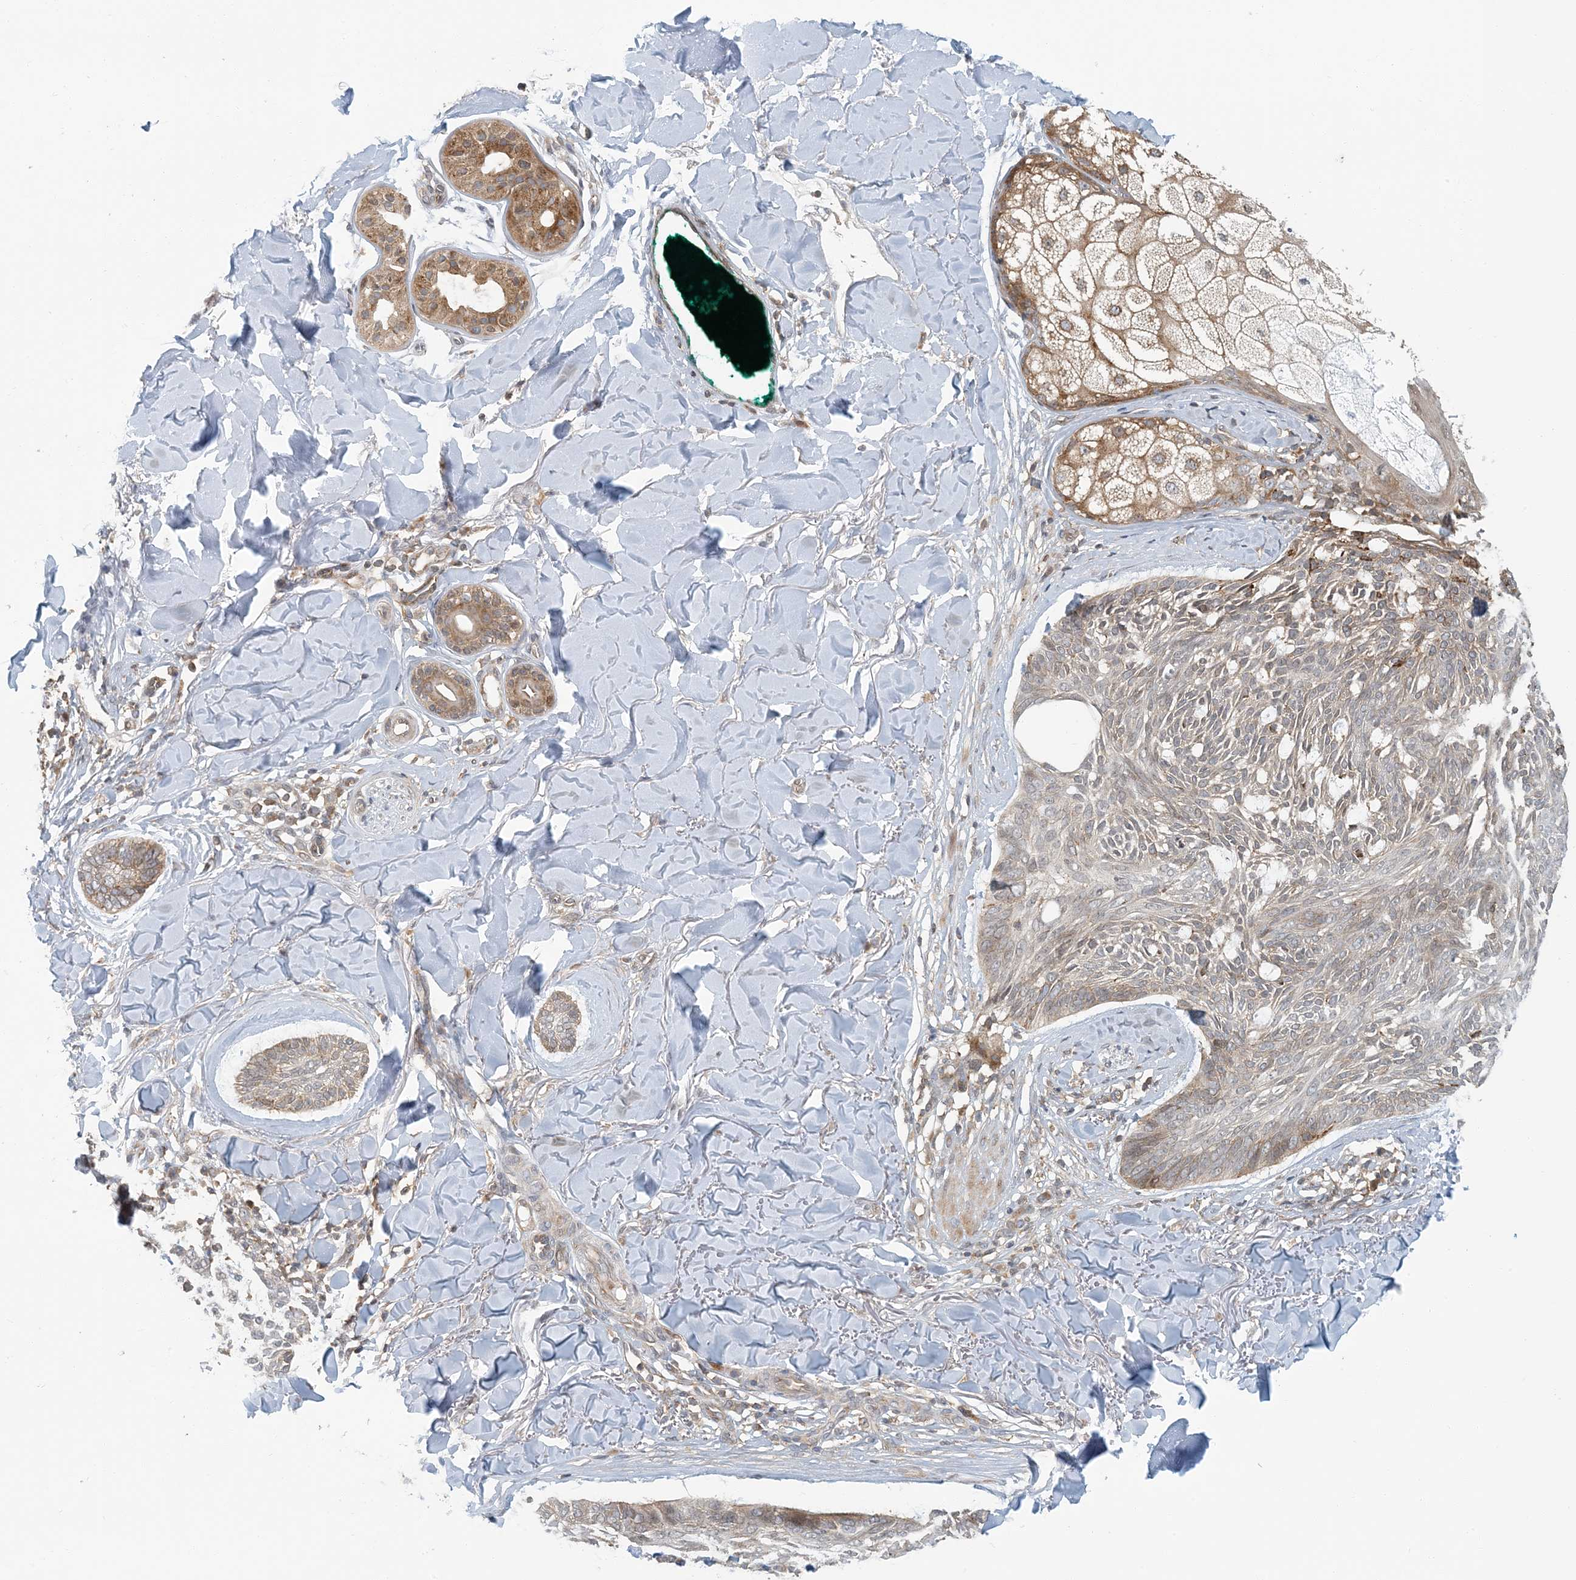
{"staining": {"intensity": "weak", "quantity": ">75%", "location": "cytoplasmic/membranous"}, "tissue": "skin cancer", "cell_type": "Tumor cells", "image_type": "cancer", "snomed": [{"axis": "morphology", "description": "Basal cell carcinoma"}, {"axis": "topography", "description": "Skin"}], "caption": "The histopathology image demonstrates a brown stain indicating the presence of a protein in the cytoplasmic/membranous of tumor cells in skin cancer (basal cell carcinoma).", "gene": "ATP13A2", "patient": {"sex": "male", "age": 43}}